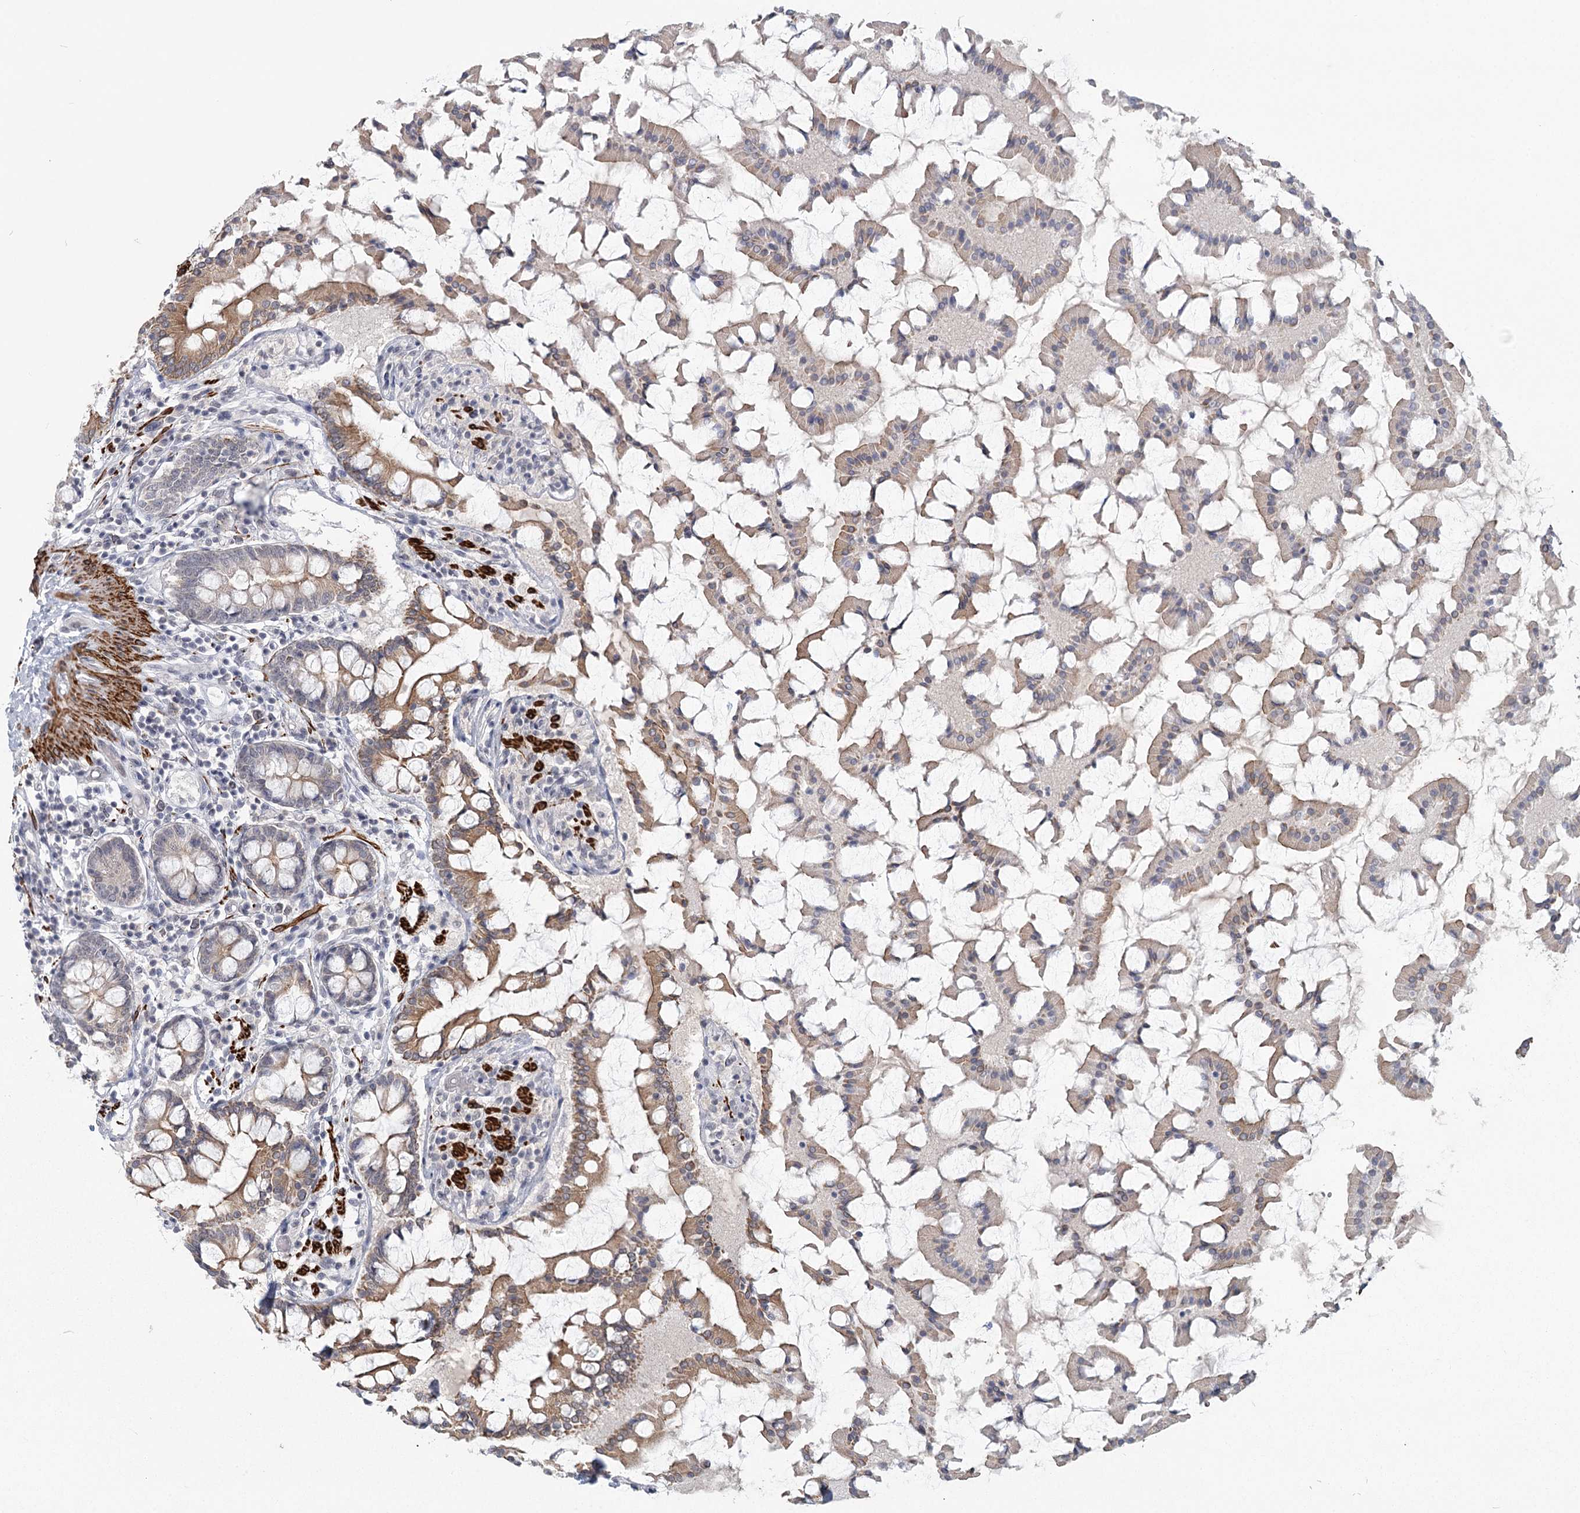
{"staining": {"intensity": "moderate", "quantity": ">75%", "location": "cytoplasmic/membranous"}, "tissue": "small intestine", "cell_type": "Glandular cells", "image_type": "normal", "snomed": [{"axis": "morphology", "description": "Normal tissue, NOS"}, {"axis": "topography", "description": "Small intestine"}], "caption": "Protein analysis of unremarkable small intestine shows moderate cytoplasmic/membranous positivity in approximately >75% of glandular cells.", "gene": "TMEM70", "patient": {"sex": "male", "age": 41}}